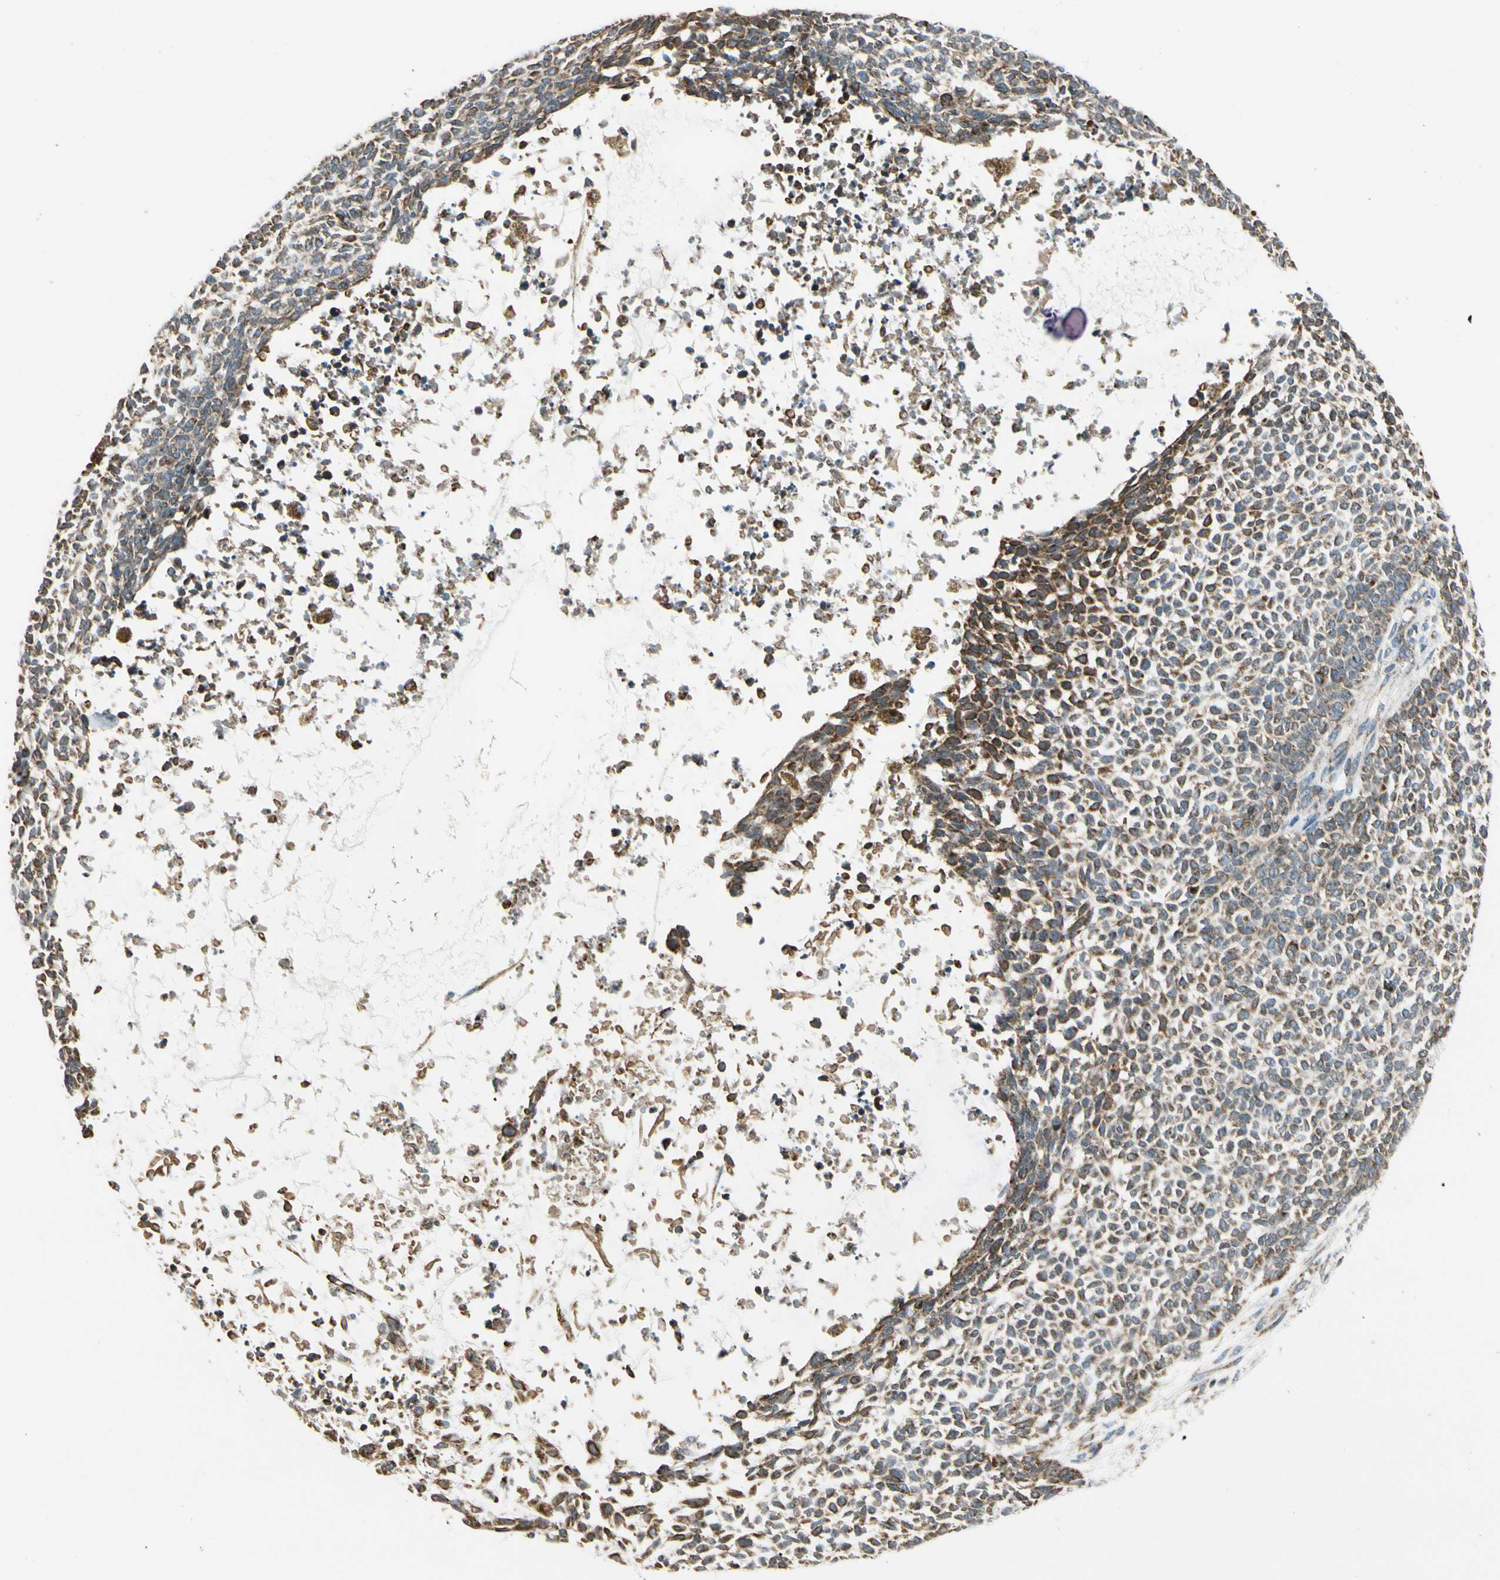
{"staining": {"intensity": "moderate", "quantity": "25%-75%", "location": "cytoplasmic/membranous"}, "tissue": "skin cancer", "cell_type": "Tumor cells", "image_type": "cancer", "snomed": [{"axis": "morphology", "description": "Basal cell carcinoma"}, {"axis": "topography", "description": "Skin"}], "caption": "Moderate cytoplasmic/membranous positivity for a protein is appreciated in approximately 25%-75% of tumor cells of basal cell carcinoma (skin) using IHC.", "gene": "EPHB3", "patient": {"sex": "female", "age": 84}}